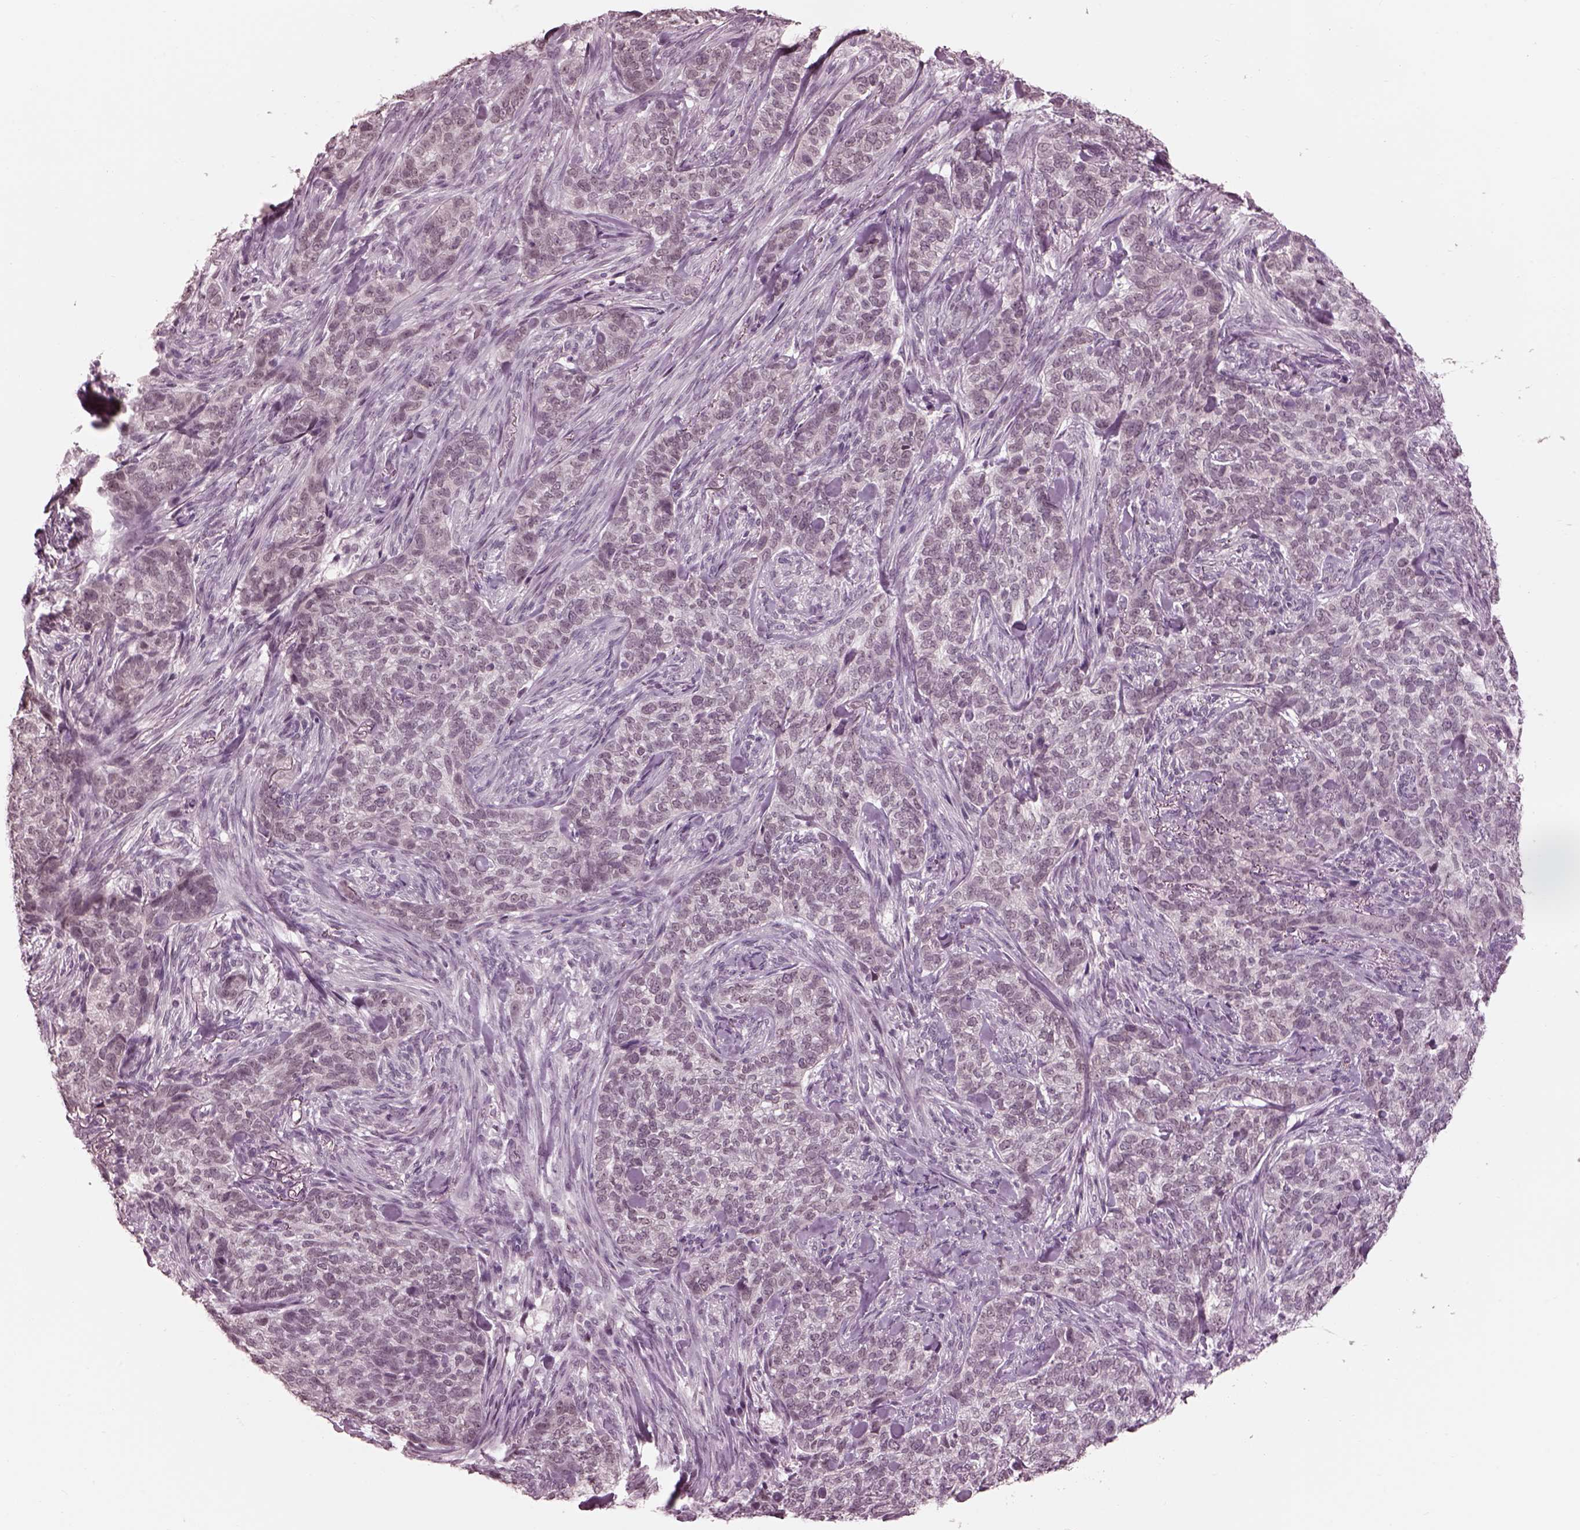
{"staining": {"intensity": "negative", "quantity": "none", "location": "none"}, "tissue": "skin cancer", "cell_type": "Tumor cells", "image_type": "cancer", "snomed": [{"axis": "morphology", "description": "Basal cell carcinoma"}, {"axis": "topography", "description": "Skin"}], "caption": "IHC photomicrograph of skin basal cell carcinoma stained for a protein (brown), which displays no expression in tumor cells. (DAB IHC, high magnification).", "gene": "GARIN4", "patient": {"sex": "female", "age": 69}}